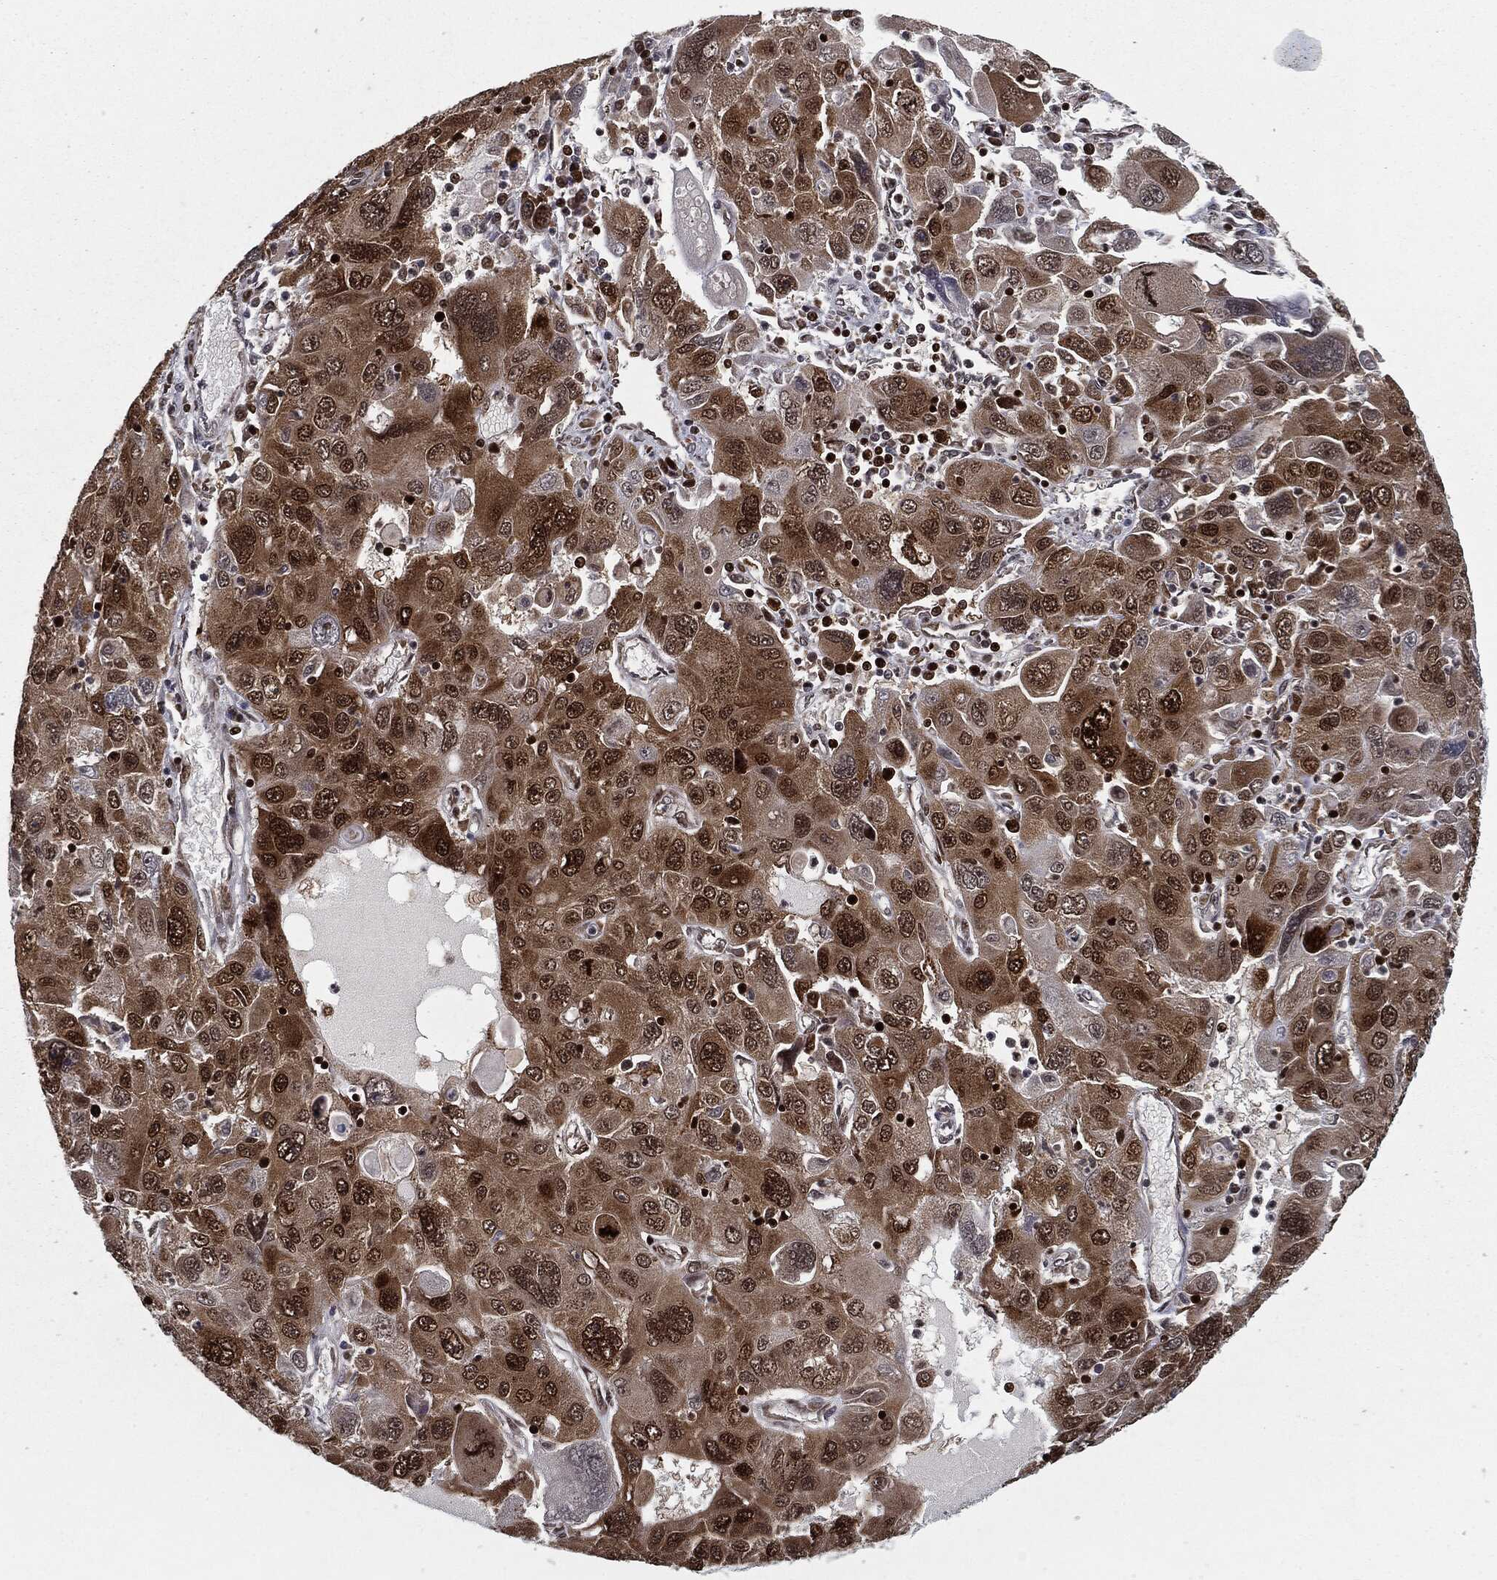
{"staining": {"intensity": "strong", "quantity": ">75%", "location": "cytoplasmic/membranous,nuclear"}, "tissue": "stomach cancer", "cell_type": "Tumor cells", "image_type": "cancer", "snomed": [{"axis": "morphology", "description": "Adenocarcinoma, NOS"}, {"axis": "topography", "description": "Stomach"}], "caption": "Immunohistochemical staining of stomach cancer (adenocarcinoma) shows high levels of strong cytoplasmic/membranous and nuclear protein expression in approximately >75% of tumor cells. The staining was performed using DAB (3,3'-diaminobenzidine) to visualize the protein expression in brown, while the nuclei were stained in blue with hematoxylin (Magnification: 20x).", "gene": "CHCHD2", "patient": {"sex": "male", "age": 56}}